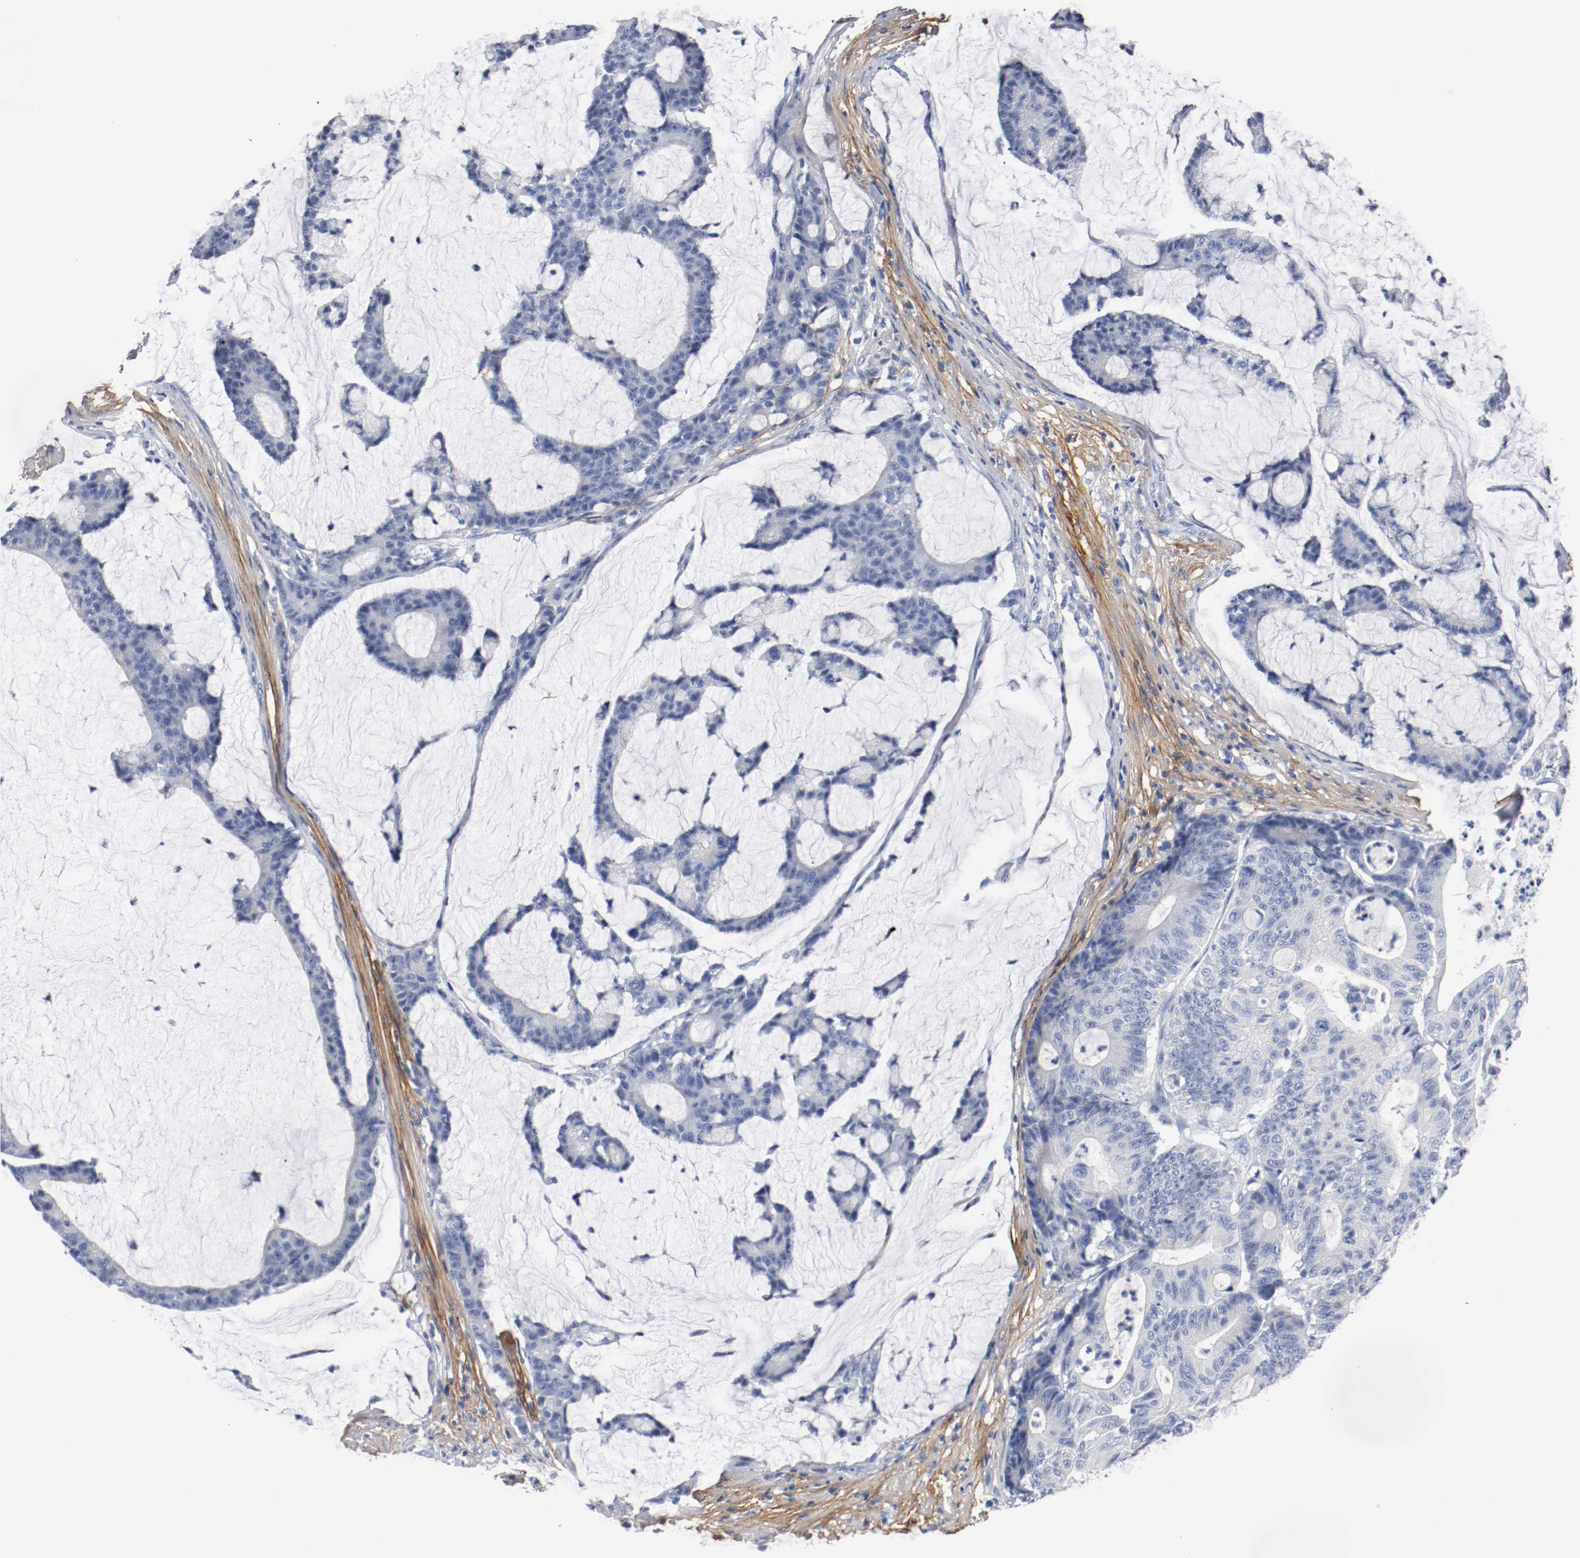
{"staining": {"intensity": "negative", "quantity": "none", "location": "none"}, "tissue": "colorectal cancer", "cell_type": "Tumor cells", "image_type": "cancer", "snomed": [{"axis": "morphology", "description": "Adenocarcinoma, NOS"}, {"axis": "topography", "description": "Colon"}], "caption": "Colorectal adenocarcinoma stained for a protein using immunohistochemistry (IHC) exhibits no expression tumor cells.", "gene": "TNC", "patient": {"sex": "female", "age": 84}}